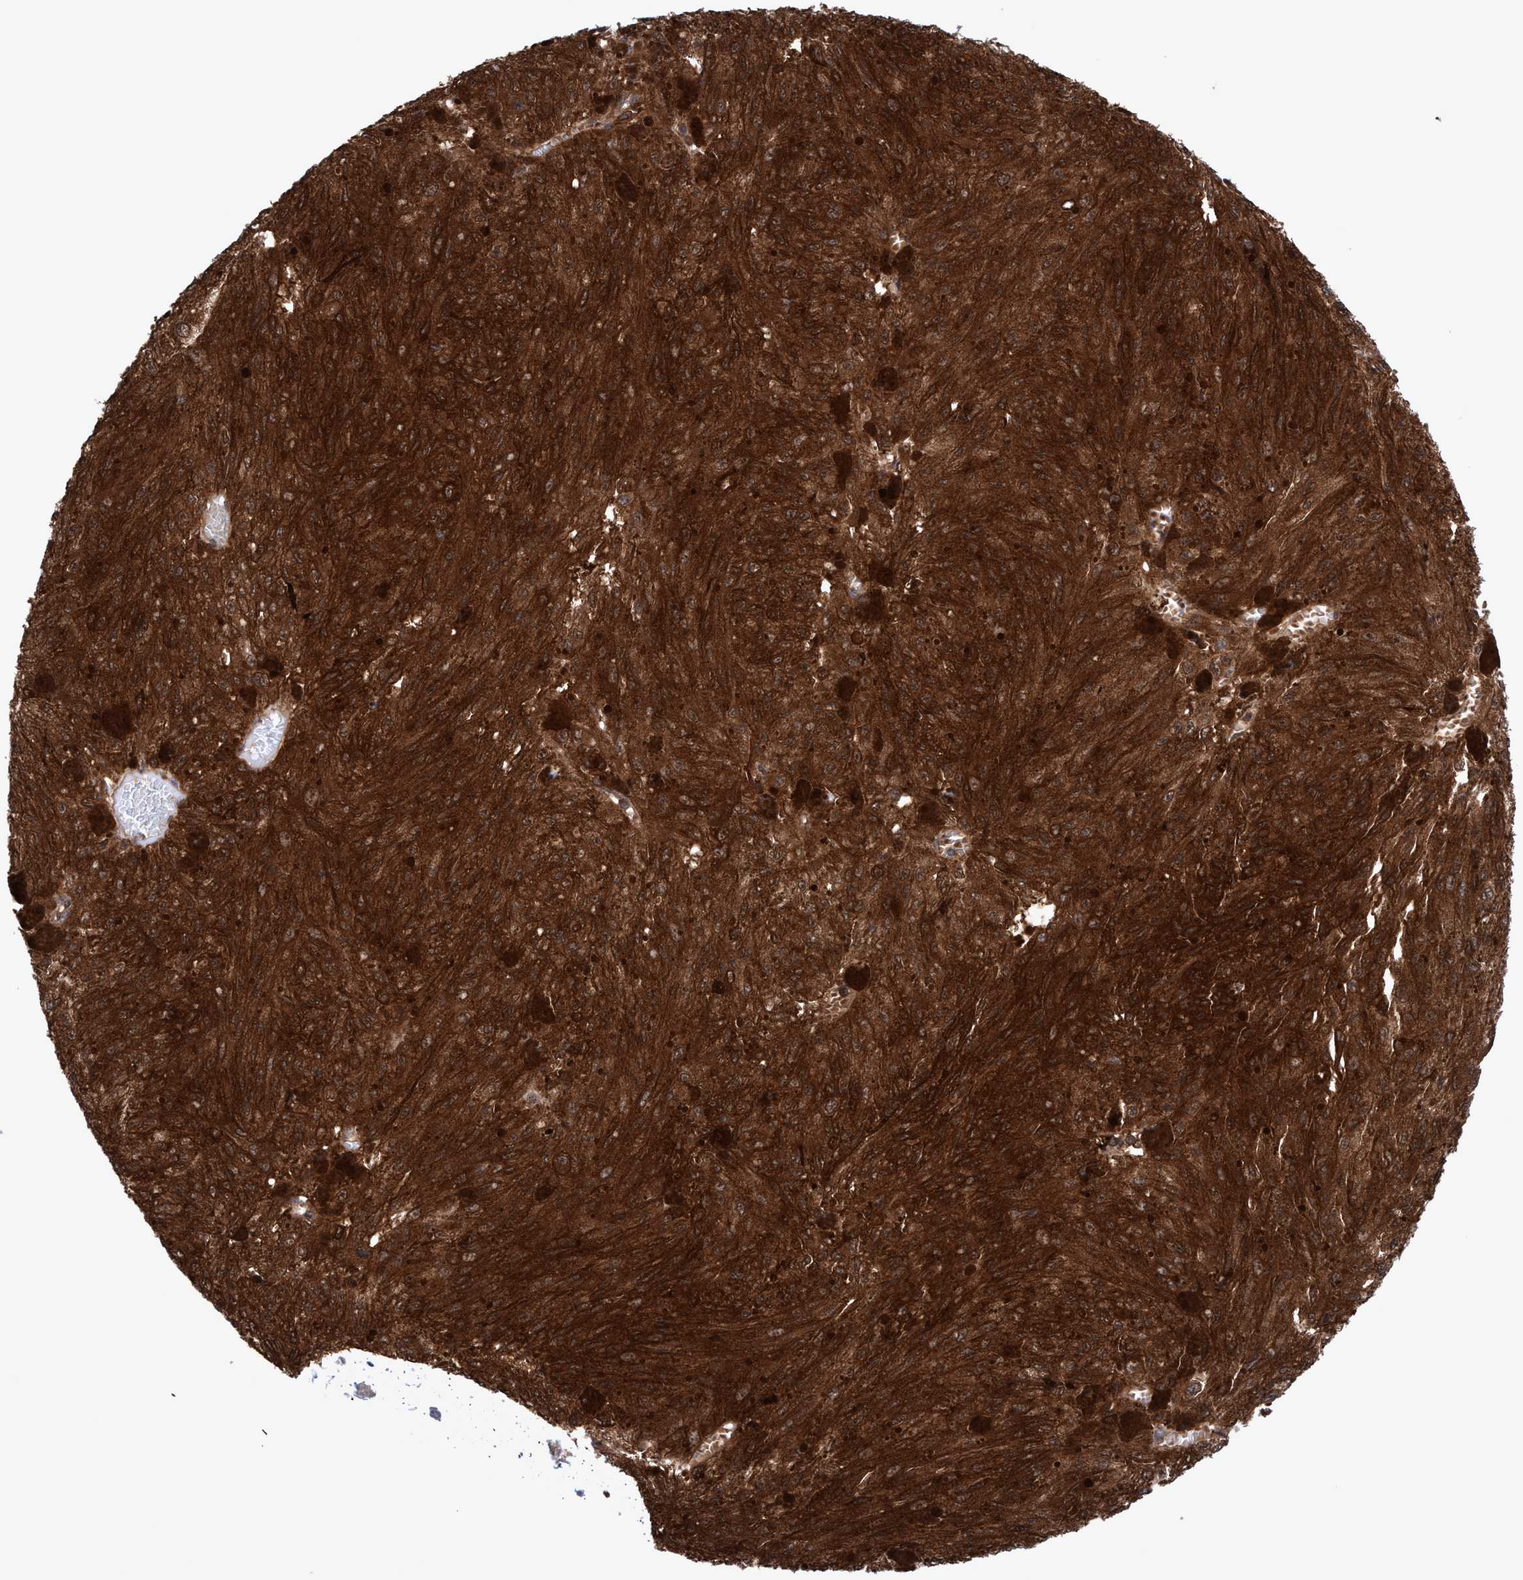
{"staining": {"intensity": "strong", "quantity": ">75%", "location": "cytoplasmic/membranous"}, "tissue": "melanoma", "cell_type": "Tumor cells", "image_type": "cancer", "snomed": [{"axis": "morphology", "description": "Malignant melanoma, NOS"}, {"axis": "topography", "description": "Other"}], "caption": "Approximately >75% of tumor cells in melanoma demonstrate strong cytoplasmic/membranous protein staining as visualized by brown immunohistochemical staining.", "gene": "GLOD4", "patient": {"sex": "male", "age": 79}}